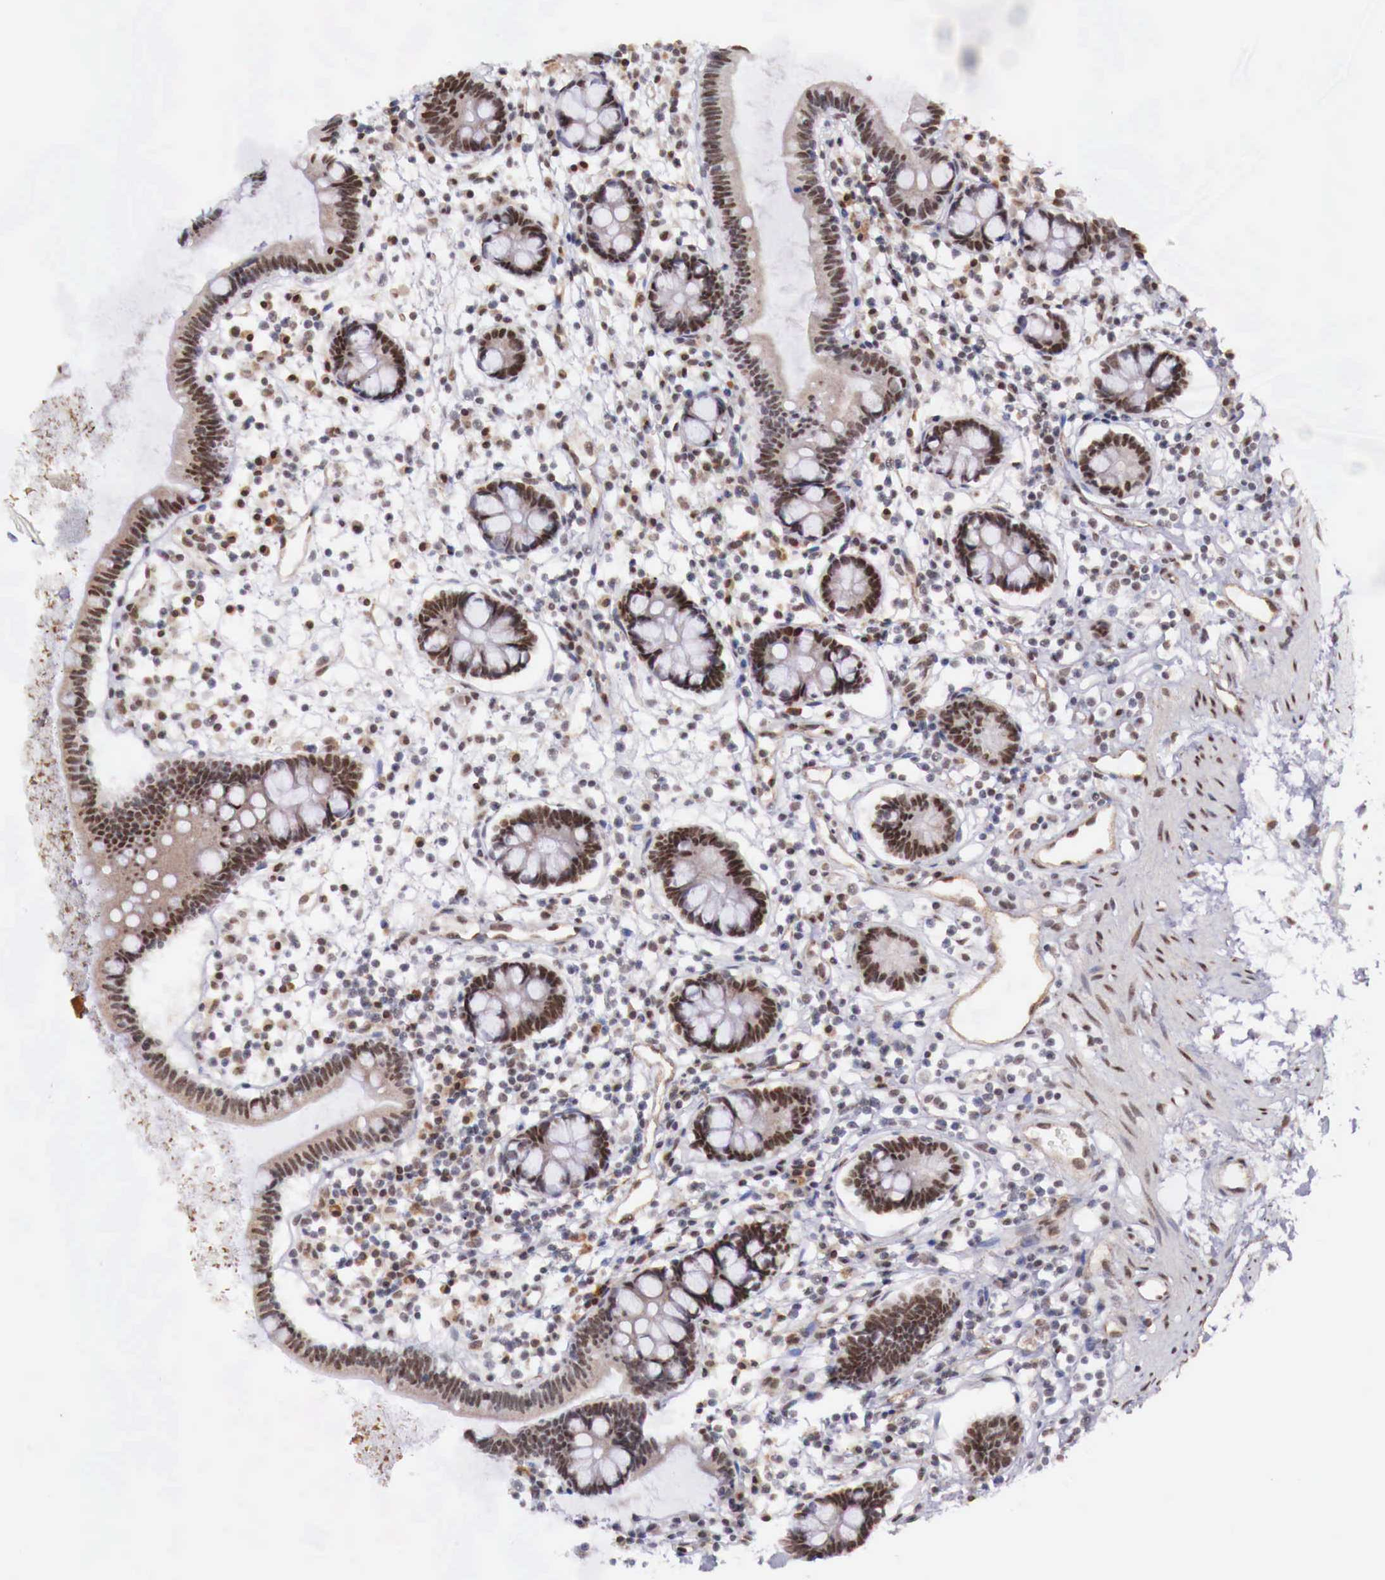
{"staining": {"intensity": "strong", "quantity": ">75%", "location": "cytoplasmic/membranous,nuclear"}, "tissue": "small intestine", "cell_type": "Glandular cells", "image_type": "normal", "snomed": [{"axis": "morphology", "description": "Normal tissue, NOS"}, {"axis": "topography", "description": "Small intestine"}], "caption": "Approximately >75% of glandular cells in unremarkable small intestine display strong cytoplasmic/membranous,nuclear protein expression as visualized by brown immunohistochemical staining.", "gene": "FOXP2", "patient": {"sex": "female", "age": 37}}